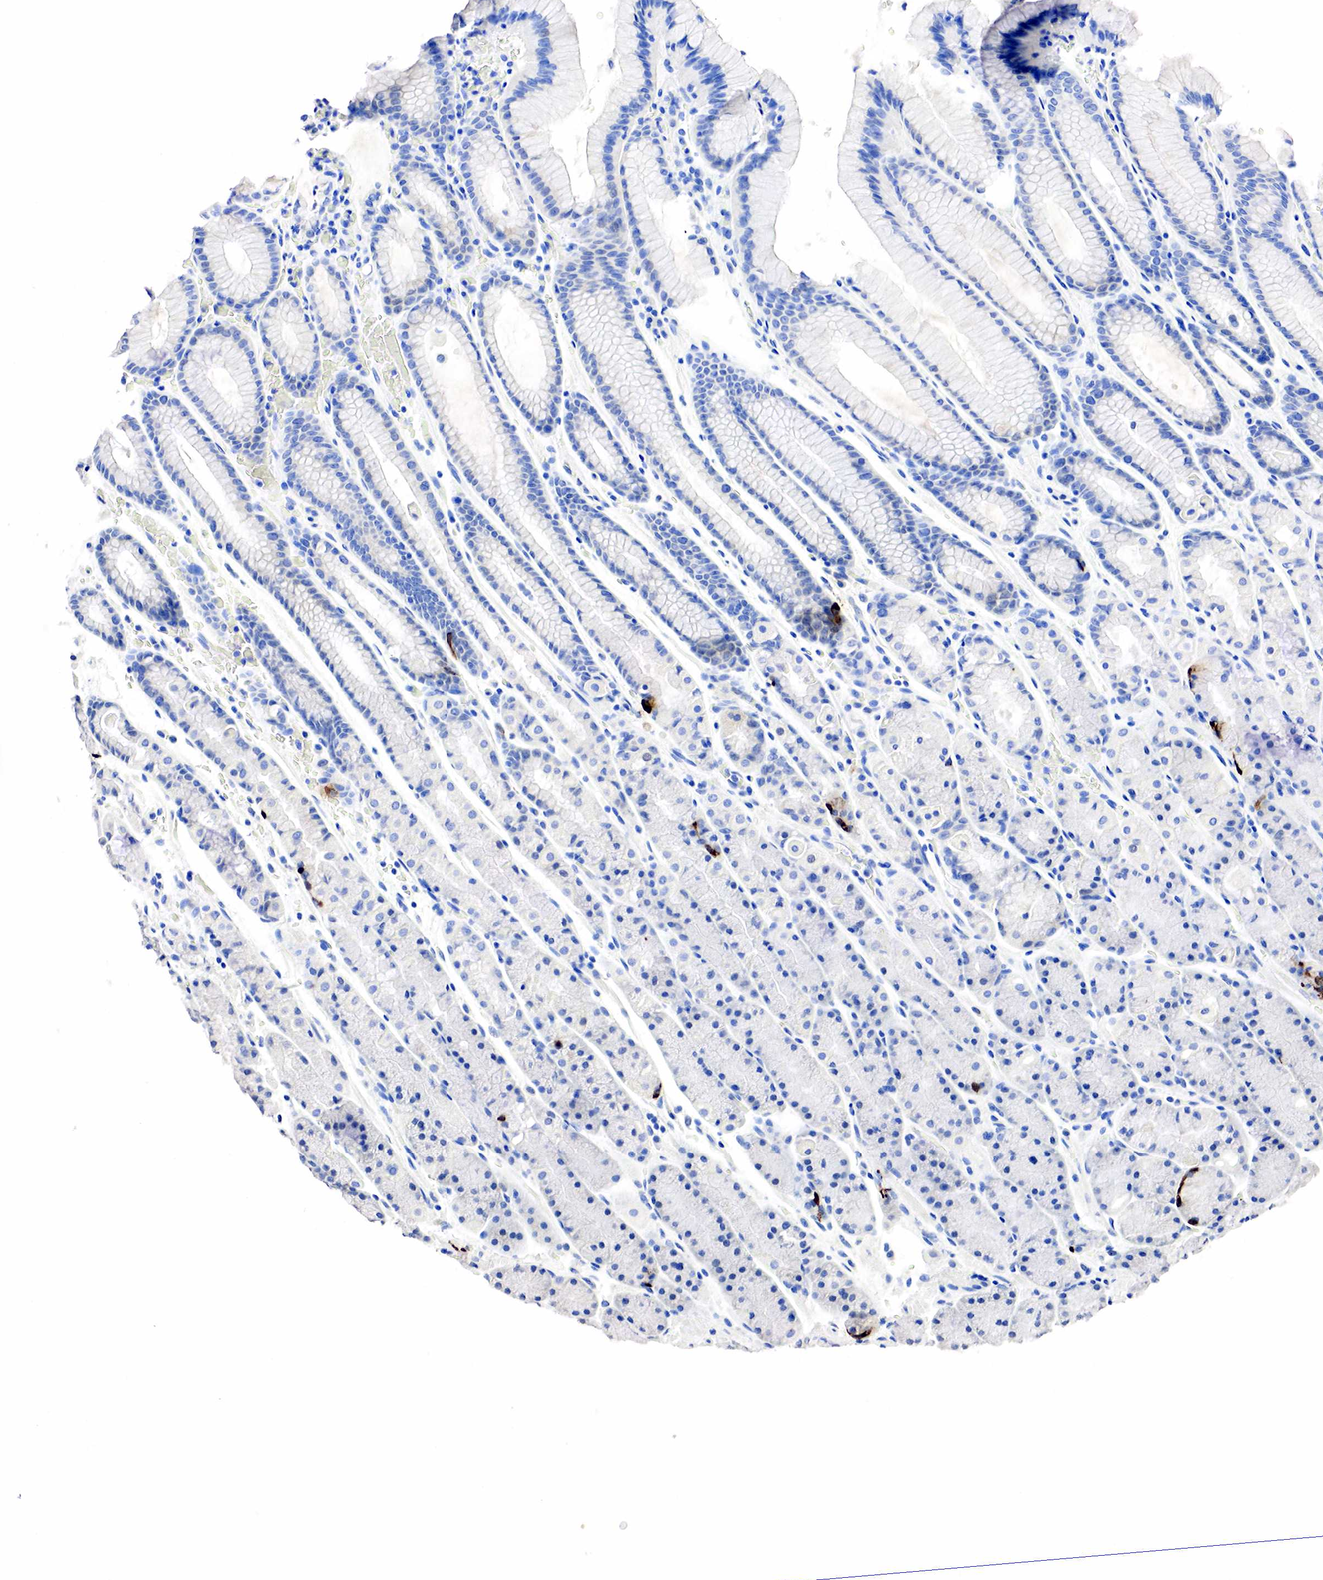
{"staining": {"intensity": "strong", "quantity": "<25%", "location": "cytoplasmic/membranous,nuclear"}, "tissue": "stomach", "cell_type": "Glandular cells", "image_type": "normal", "snomed": [{"axis": "morphology", "description": "Normal tissue, NOS"}, {"axis": "topography", "description": "Stomach, upper"}], "caption": "Brown immunohistochemical staining in normal stomach displays strong cytoplasmic/membranous,nuclear expression in about <25% of glandular cells.", "gene": "SST", "patient": {"sex": "male", "age": 72}}